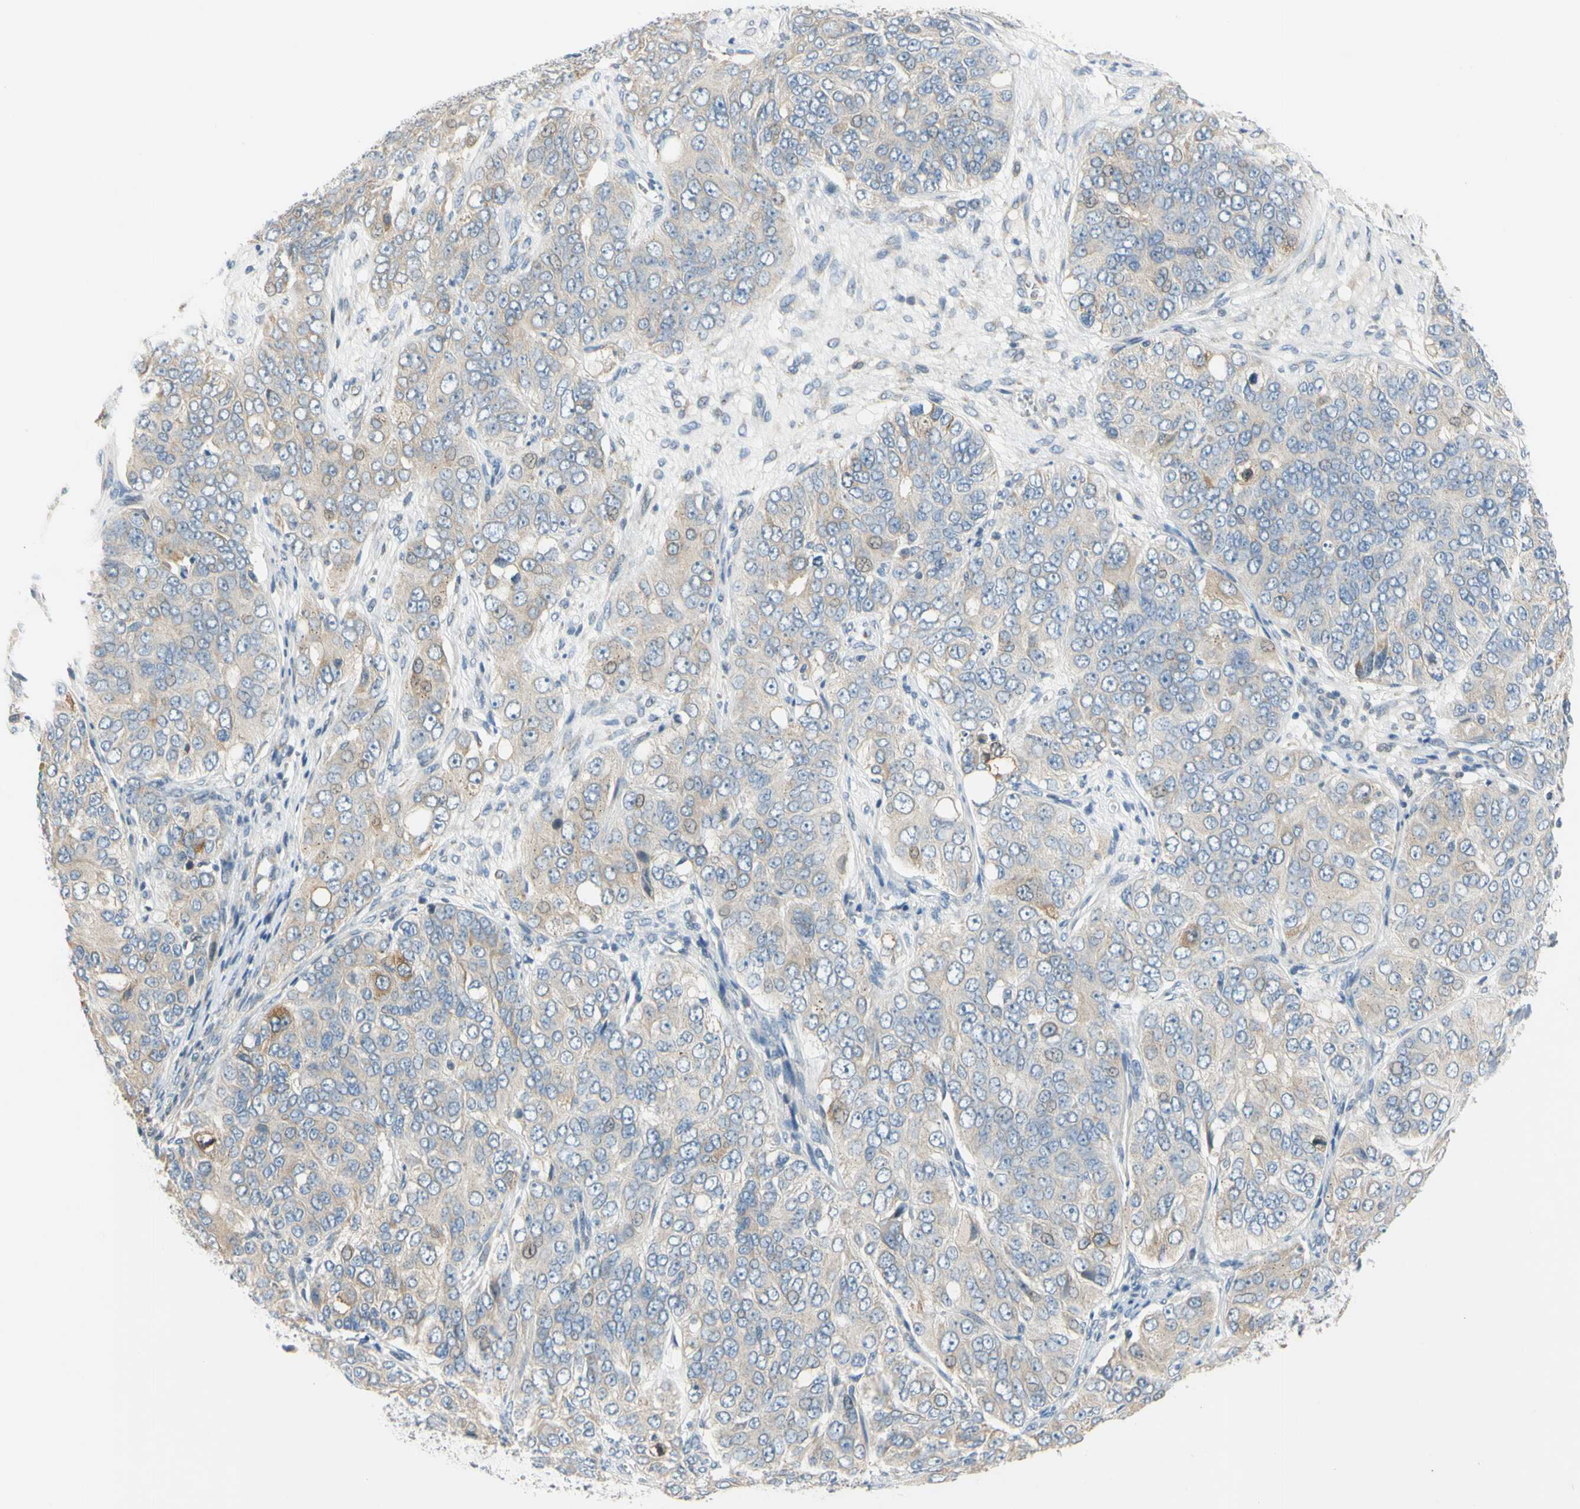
{"staining": {"intensity": "weak", "quantity": "25%-75%", "location": "cytoplasmic/membranous"}, "tissue": "ovarian cancer", "cell_type": "Tumor cells", "image_type": "cancer", "snomed": [{"axis": "morphology", "description": "Carcinoma, endometroid"}, {"axis": "topography", "description": "Ovary"}], "caption": "Endometroid carcinoma (ovarian) was stained to show a protein in brown. There is low levels of weak cytoplasmic/membranous staining in about 25%-75% of tumor cells.", "gene": "CCNB2", "patient": {"sex": "female", "age": 51}}